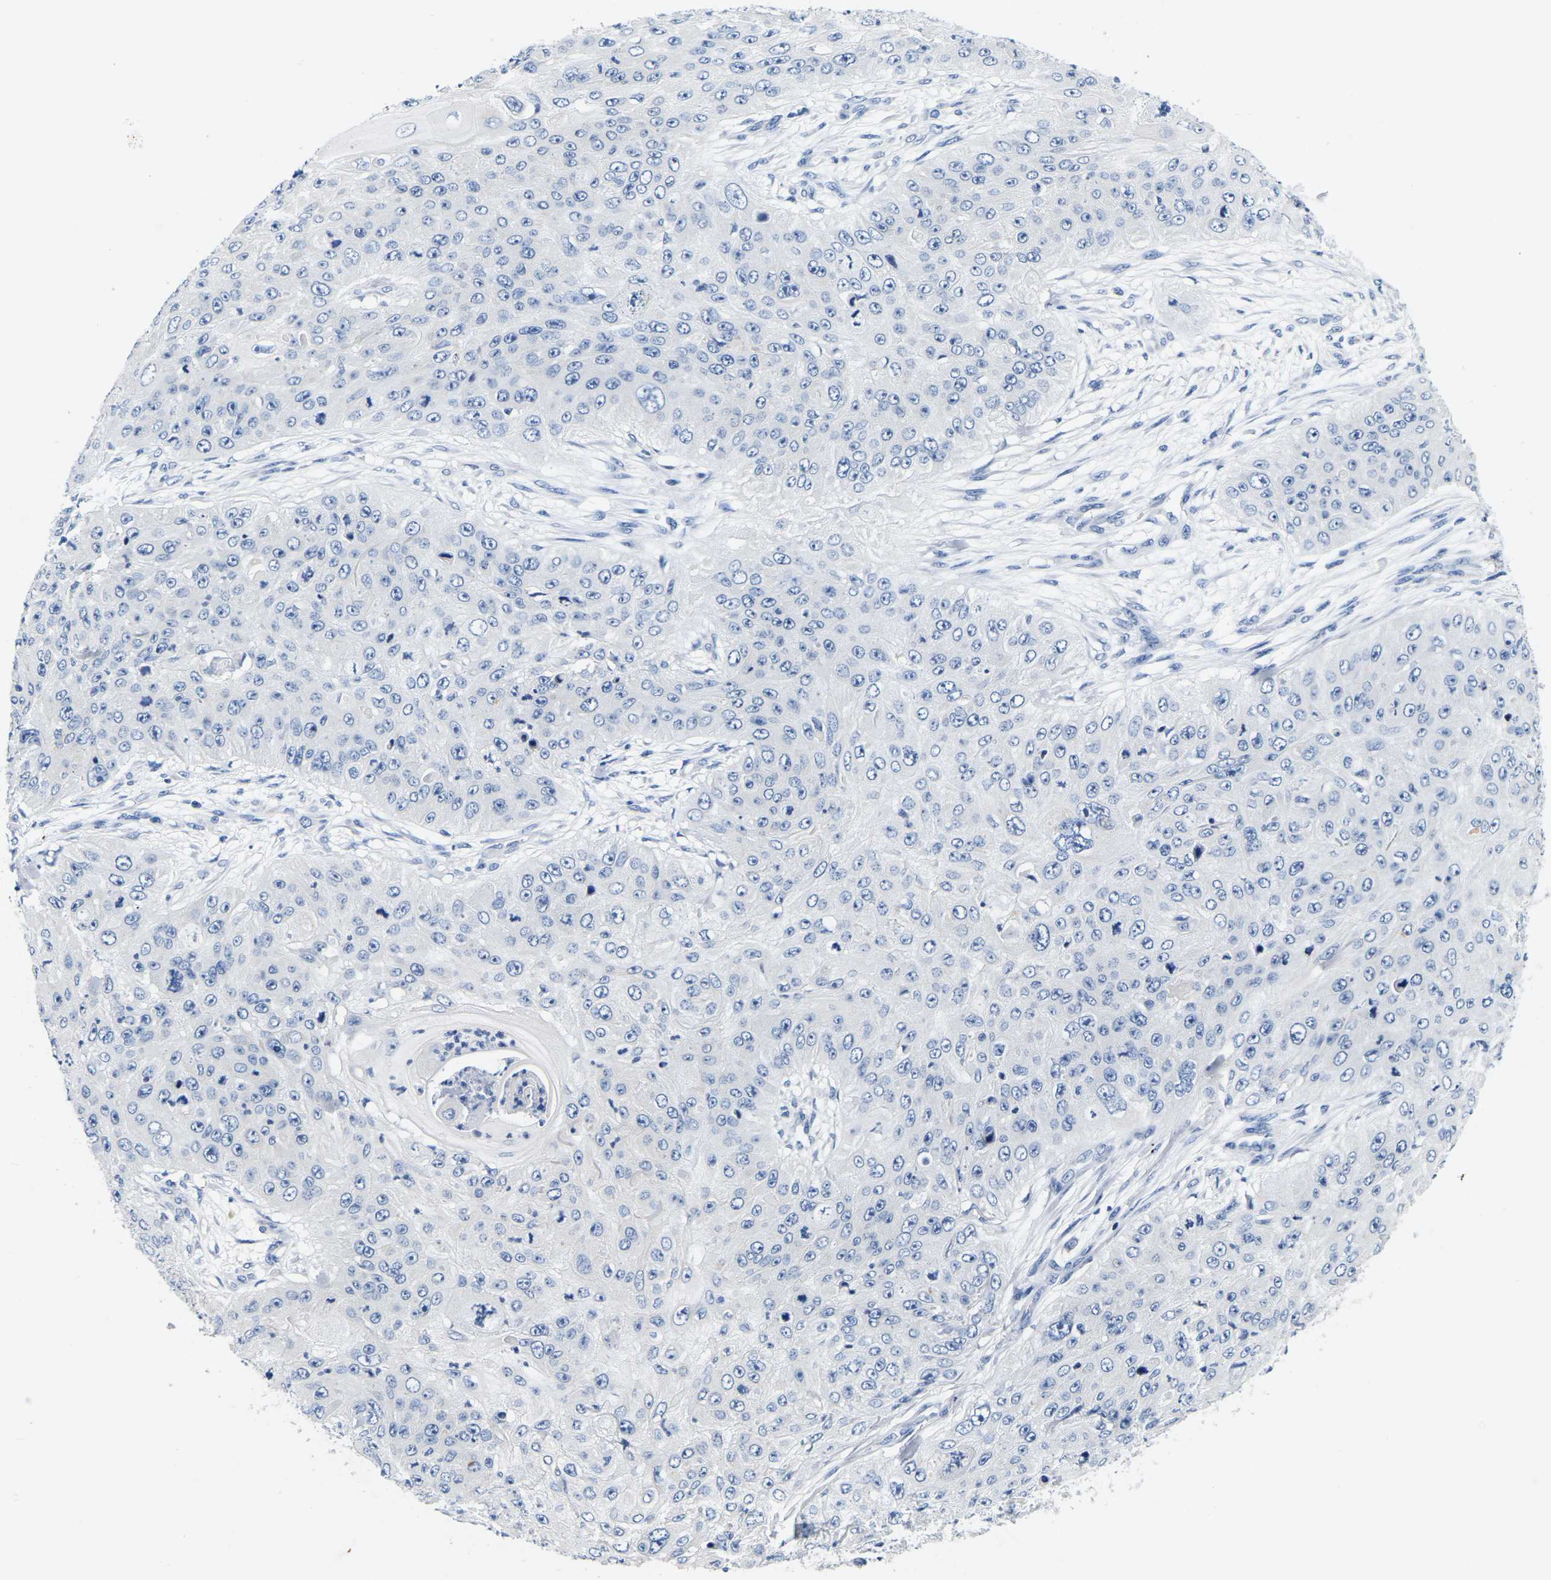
{"staining": {"intensity": "negative", "quantity": "none", "location": "none"}, "tissue": "skin cancer", "cell_type": "Tumor cells", "image_type": "cancer", "snomed": [{"axis": "morphology", "description": "Squamous cell carcinoma, NOS"}, {"axis": "topography", "description": "Skin"}], "caption": "Squamous cell carcinoma (skin) was stained to show a protein in brown. There is no significant staining in tumor cells.", "gene": "NOCT", "patient": {"sex": "female", "age": 80}}